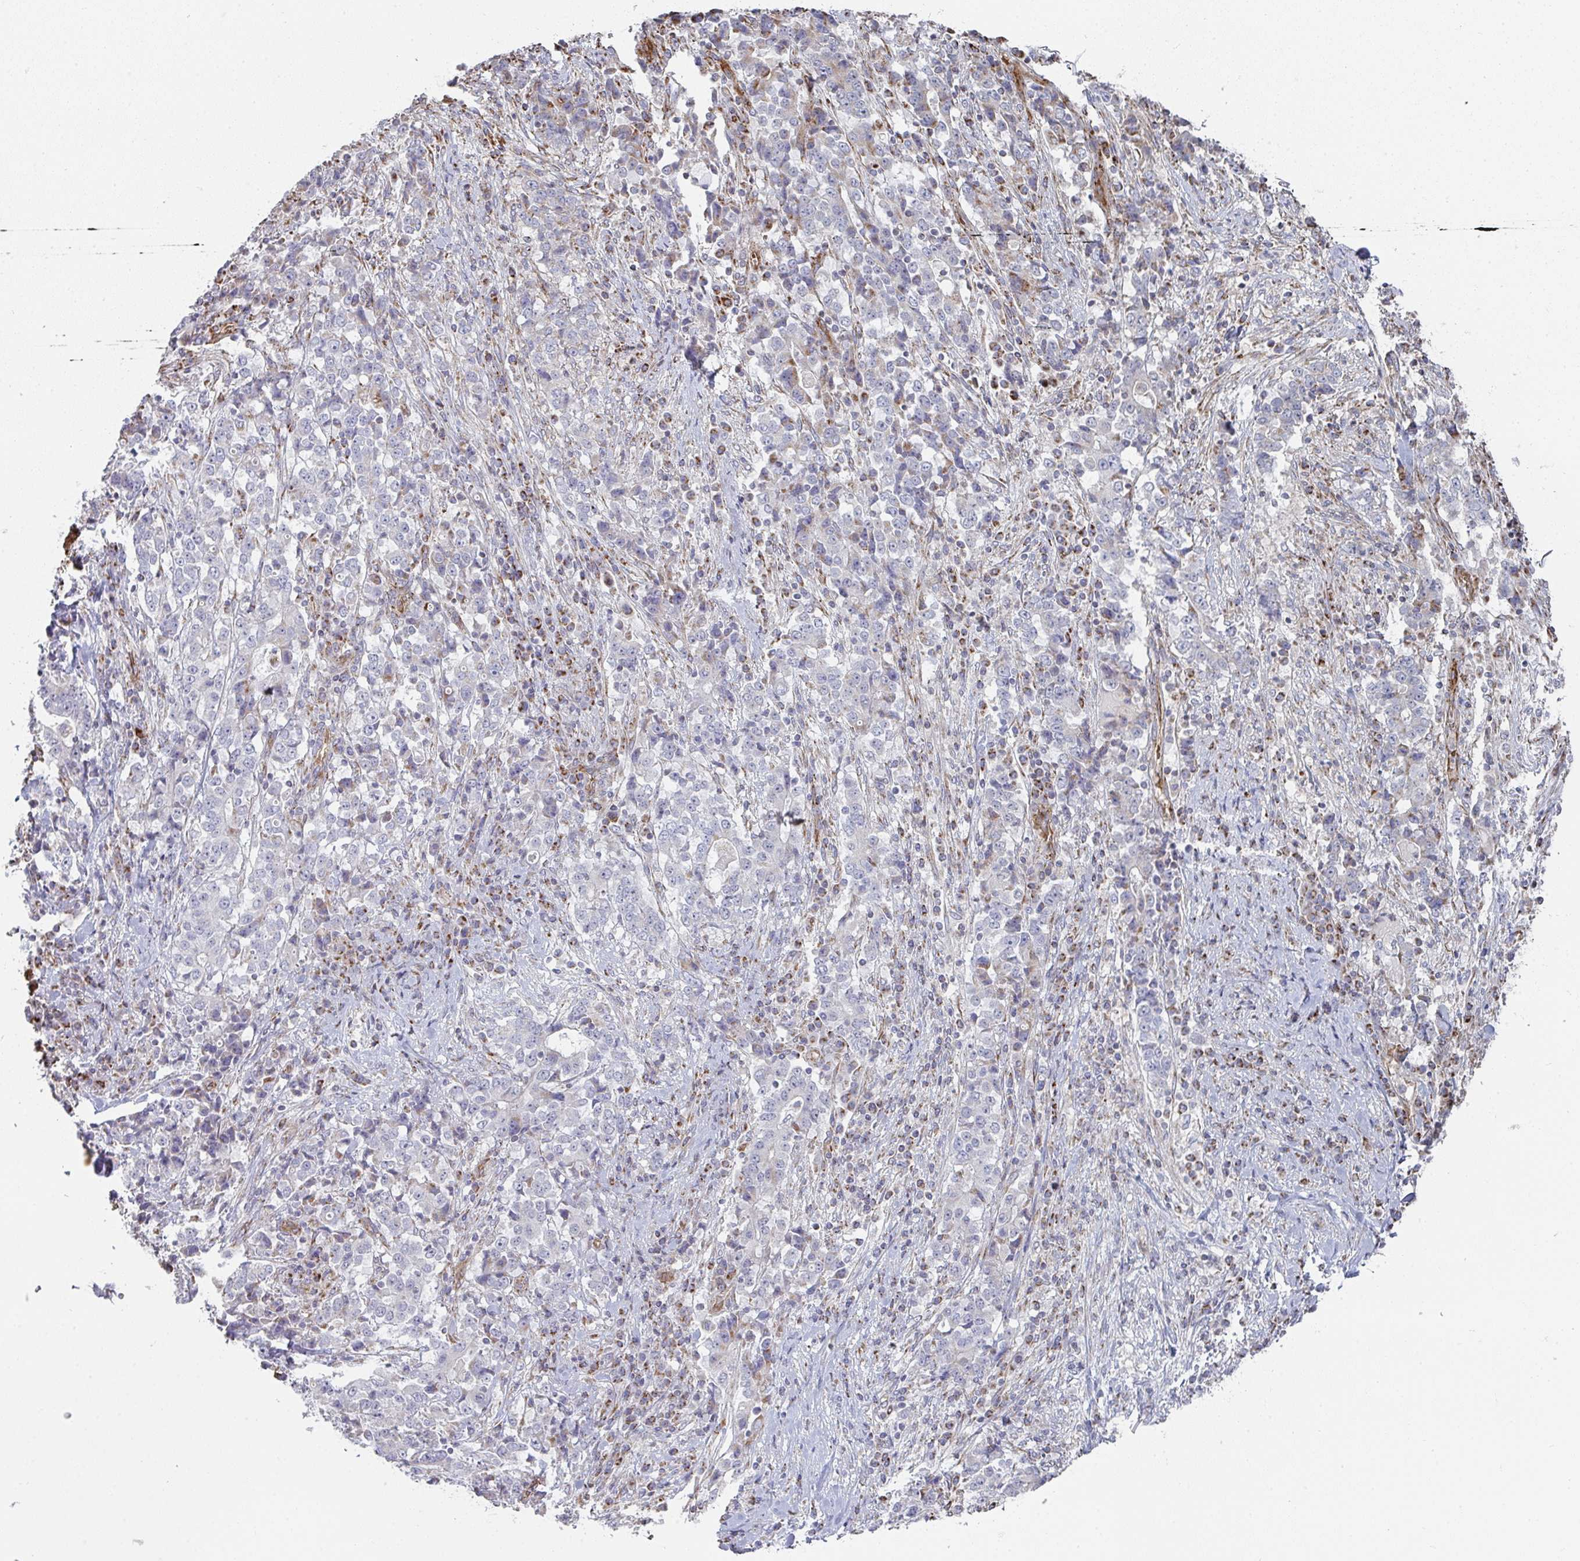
{"staining": {"intensity": "negative", "quantity": "none", "location": "none"}, "tissue": "stomach cancer", "cell_type": "Tumor cells", "image_type": "cancer", "snomed": [{"axis": "morphology", "description": "Normal tissue, NOS"}, {"axis": "morphology", "description": "Adenocarcinoma, NOS"}, {"axis": "topography", "description": "Stomach, upper"}, {"axis": "topography", "description": "Stomach"}], "caption": "Immunohistochemical staining of human stomach cancer (adenocarcinoma) displays no significant expression in tumor cells.", "gene": "ZNF526", "patient": {"sex": "male", "age": 59}}